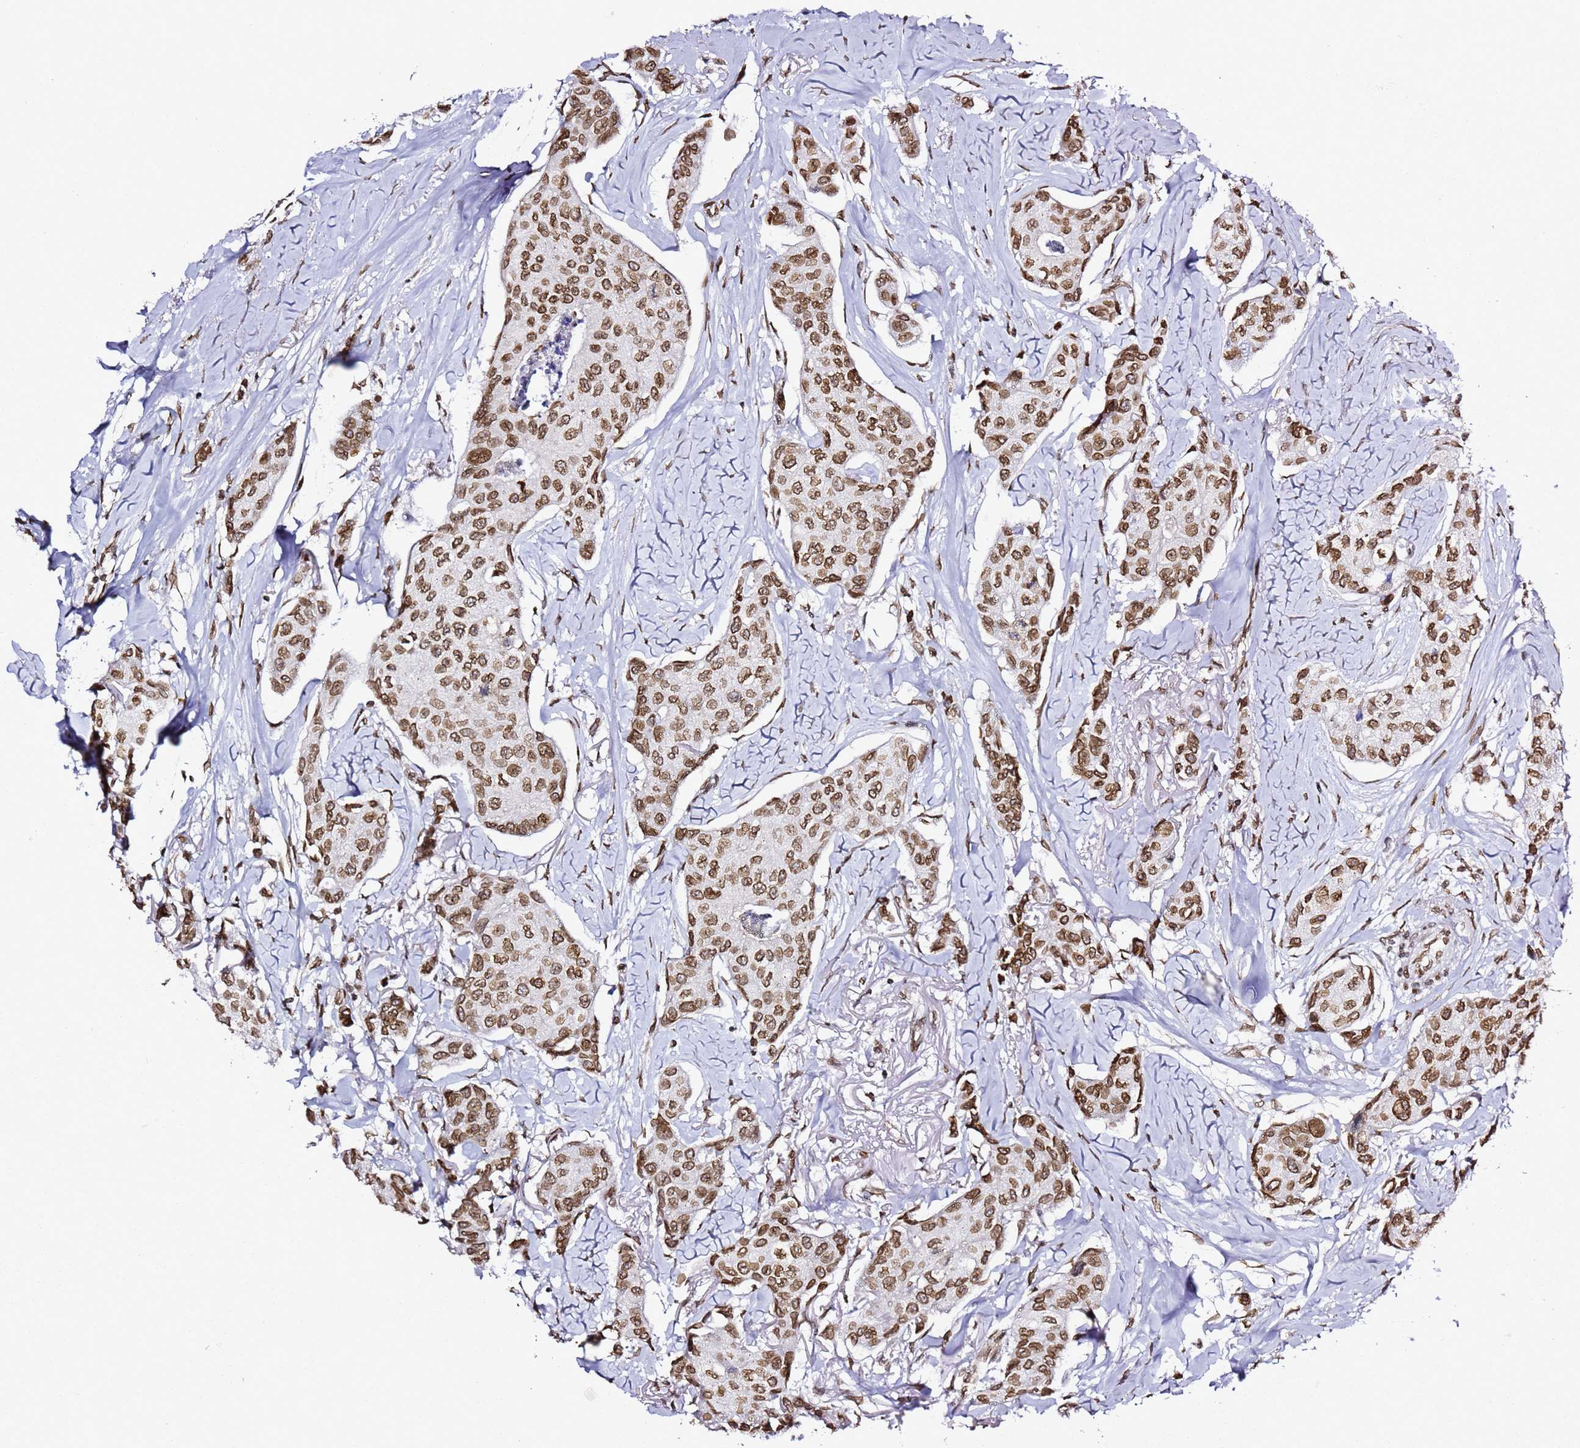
{"staining": {"intensity": "moderate", "quantity": ">75%", "location": "nuclear"}, "tissue": "breast cancer", "cell_type": "Tumor cells", "image_type": "cancer", "snomed": [{"axis": "morphology", "description": "Duct carcinoma"}, {"axis": "topography", "description": "Breast"}], "caption": "The histopathology image displays a brown stain indicating the presence of a protein in the nuclear of tumor cells in breast cancer. (brown staining indicates protein expression, while blue staining denotes nuclei).", "gene": "POU6F1", "patient": {"sex": "female", "age": 80}}